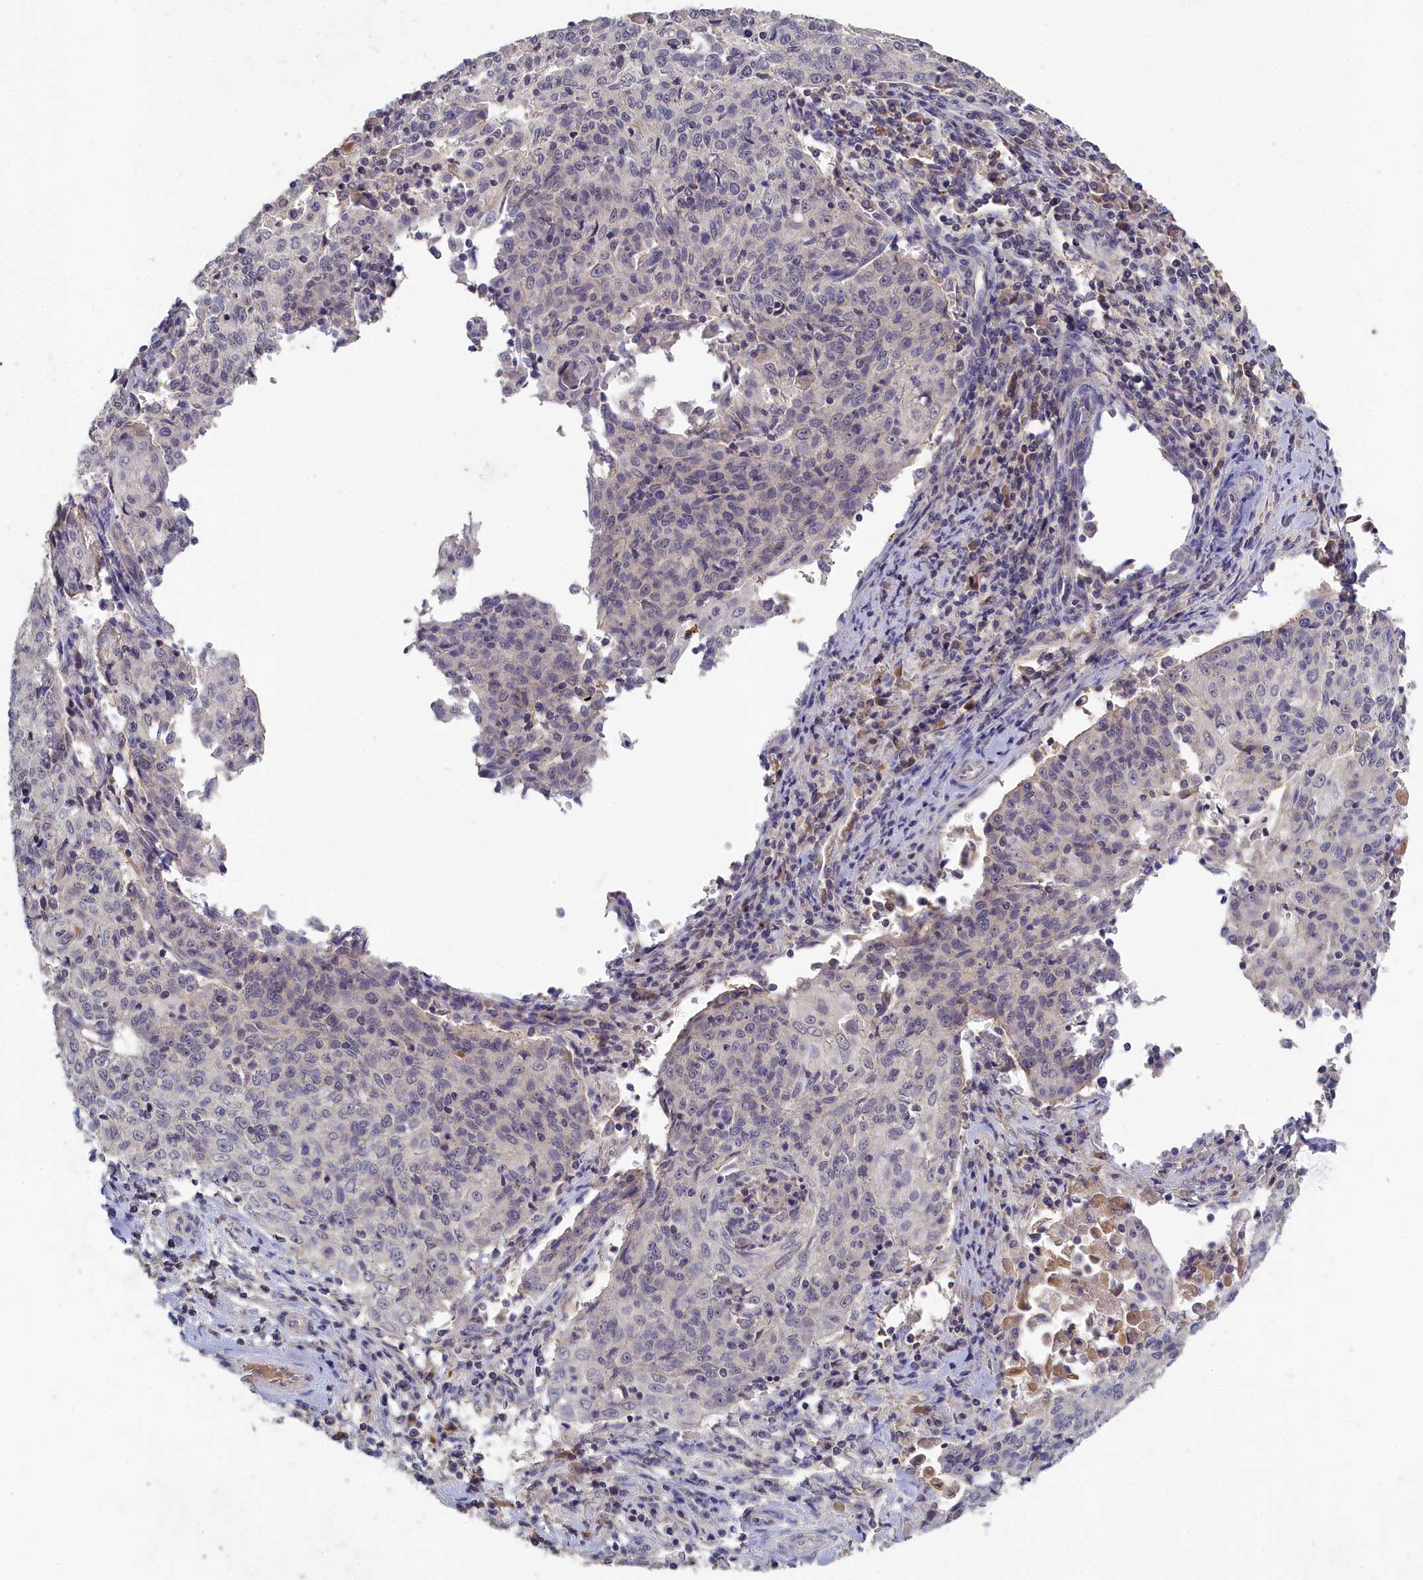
{"staining": {"intensity": "negative", "quantity": "none", "location": "none"}, "tissue": "cervical cancer", "cell_type": "Tumor cells", "image_type": "cancer", "snomed": [{"axis": "morphology", "description": "Squamous cell carcinoma, NOS"}, {"axis": "topography", "description": "Cervix"}], "caption": "An image of squamous cell carcinoma (cervical) stained for a protein demonstrates no brown staining in tumor cells. (IHC, brightfield microscopy, high magnification).", "gene": "CELF5", "patient": {"sex": "female", "age": 48}}